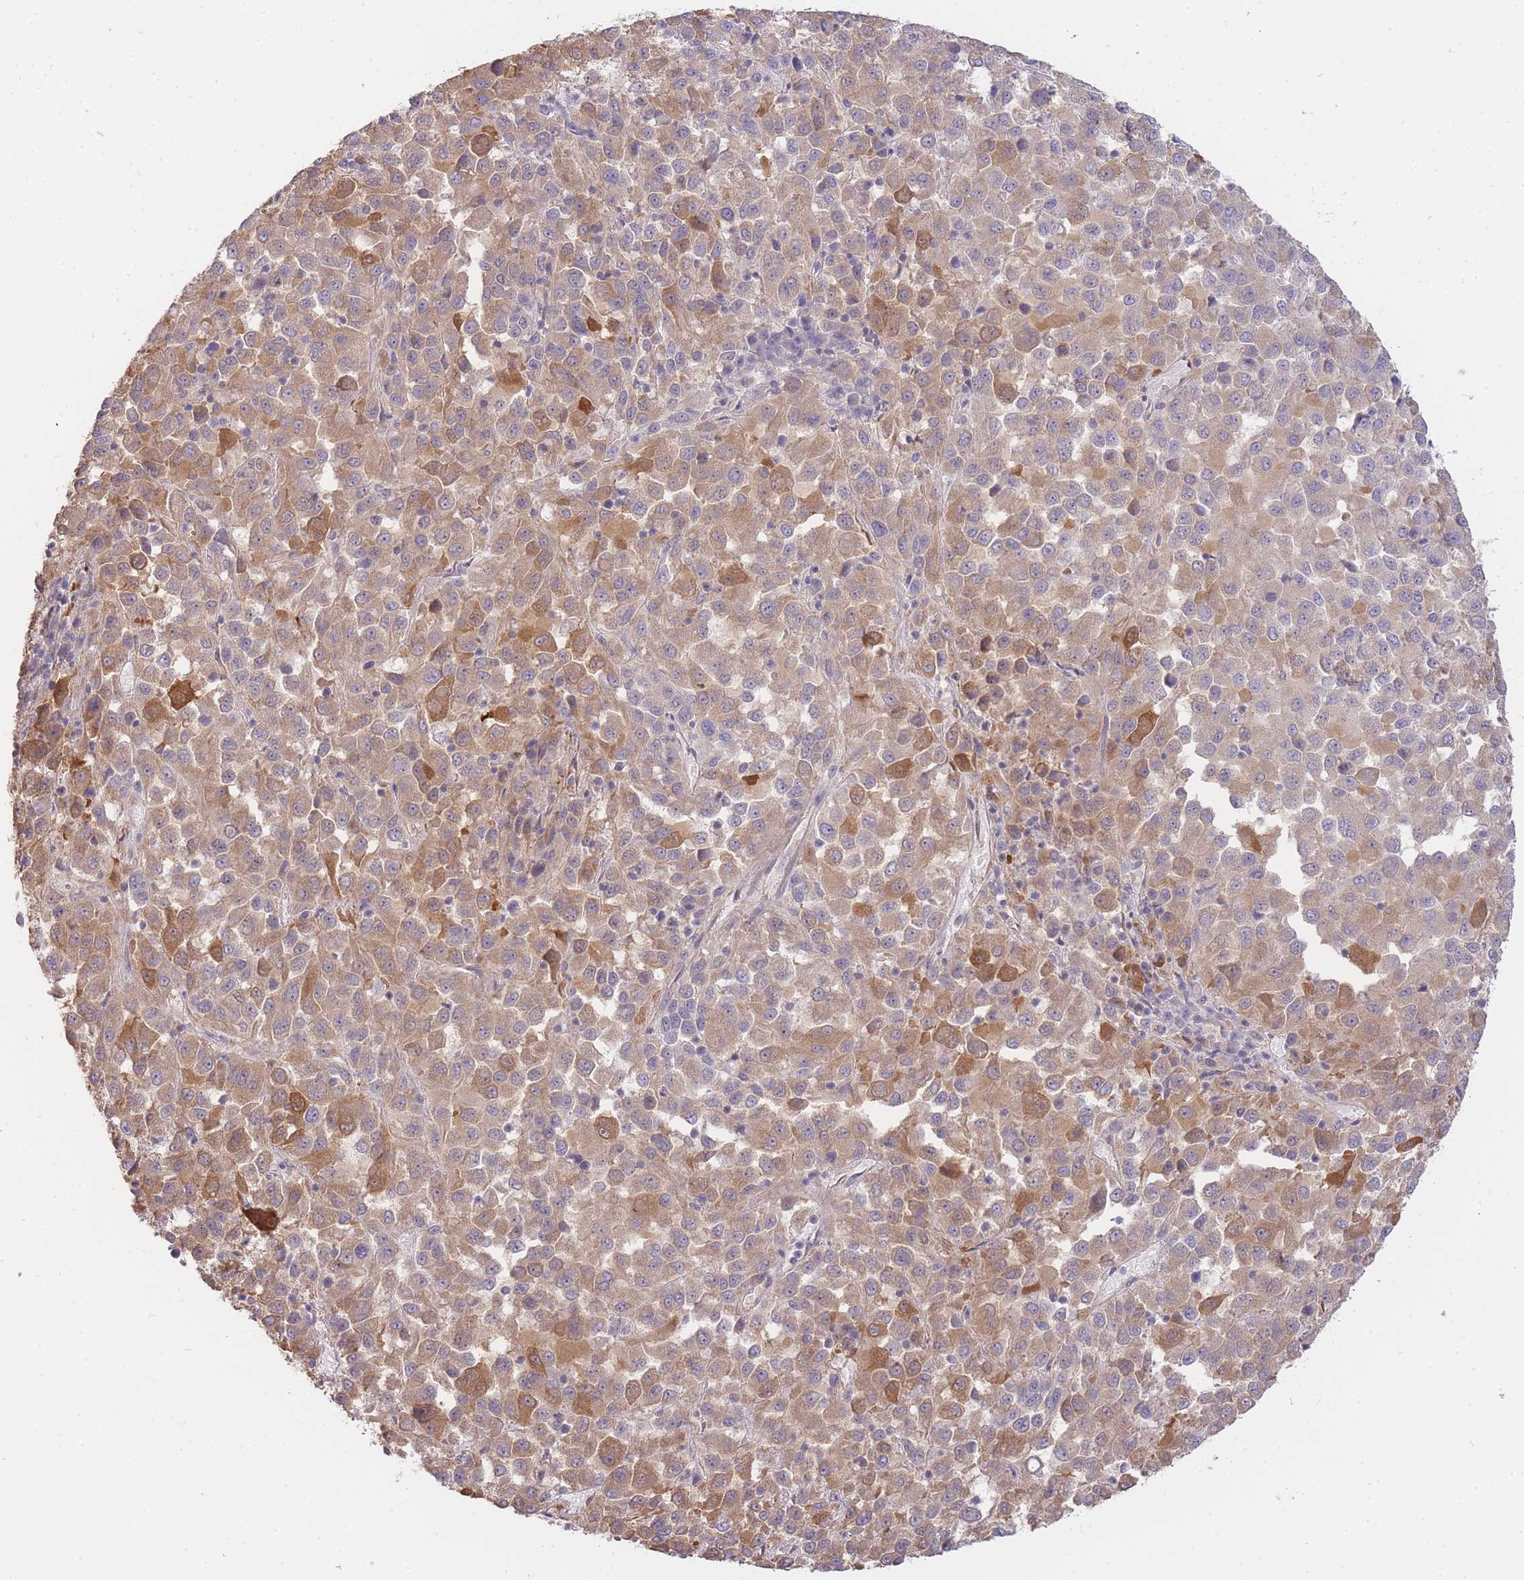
{"staining": {"intensity": "moderate", "quantity": ">75%", "location": "cytoplasmic/membranous"}, "tissue": "melanoma", "cell_type": "Tumor cells", "image_type": "cancer", "snomed": [{"axis": "morphology", "description": "Malignant melanoma, Metastatic site"}, {"axis": "topography", "description": "Lung"}], "caption": "There is medium levels of moderate cytoplasmic/membranous positivity in tumor cells of malignant melanoma (metastatic site), as demonstrated by immunohistochemical staining (brown color).", "gene": "SMC6", "patient": {"sex": "male", "age": 64}}